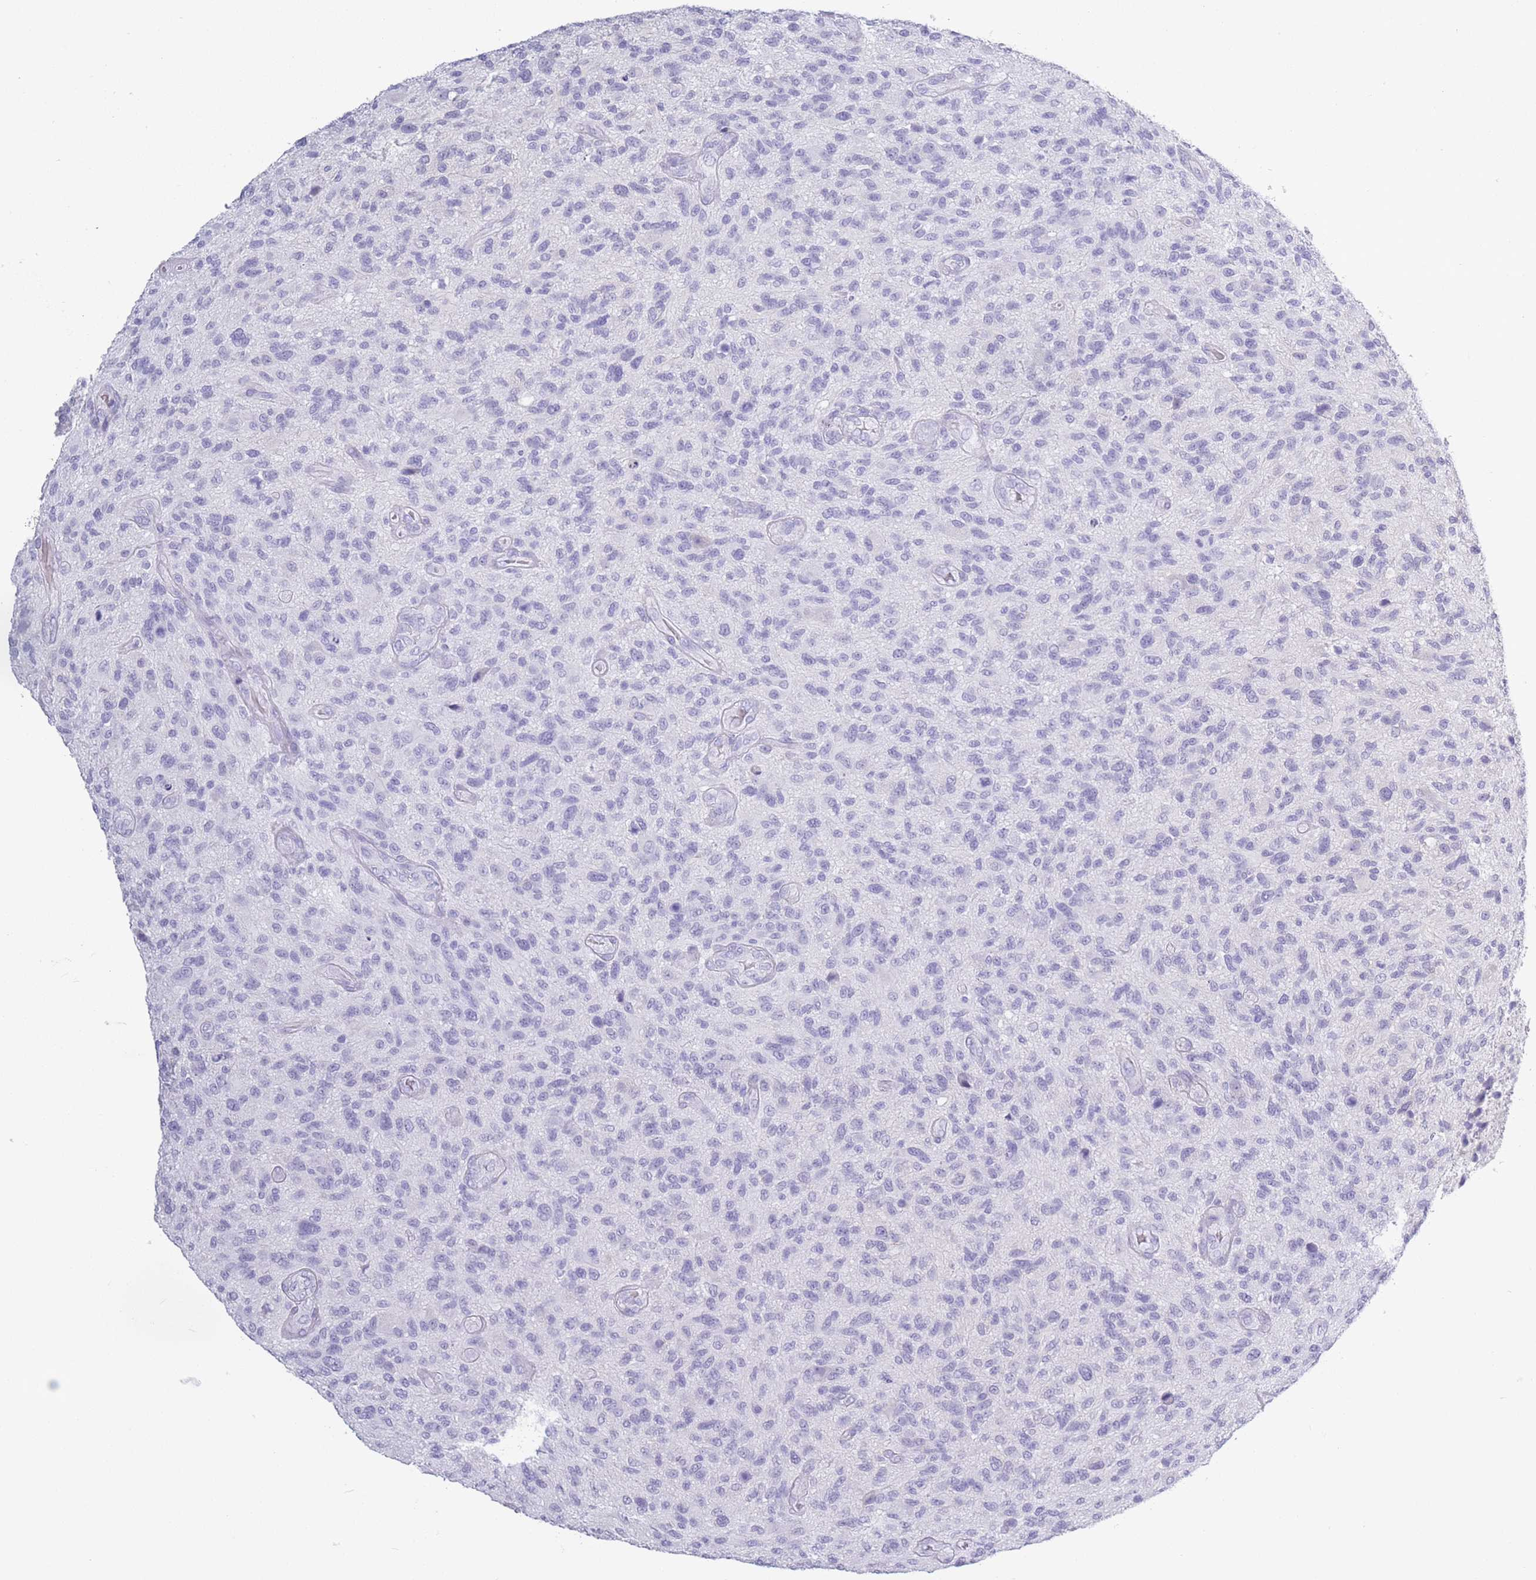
{"staining": {"intensity": "negative", "quantity": "none", "location": "none"}, "tissue": "glioma", "cell_type": "Tumor cells", "image_type": "cancer", "snomed": [{"axis": "morphology", "description": "Glioma, malignant, High grade"}, {"axis": "topography", "description": "Brain"}], "caption": "Immunohistochemistry photomicrograph of human glioma stained for a protein (brown), which exhibits no positivity in tumor cells.", "gene": "OR7C1", "patient": {"sex": "male", "age": 47}}